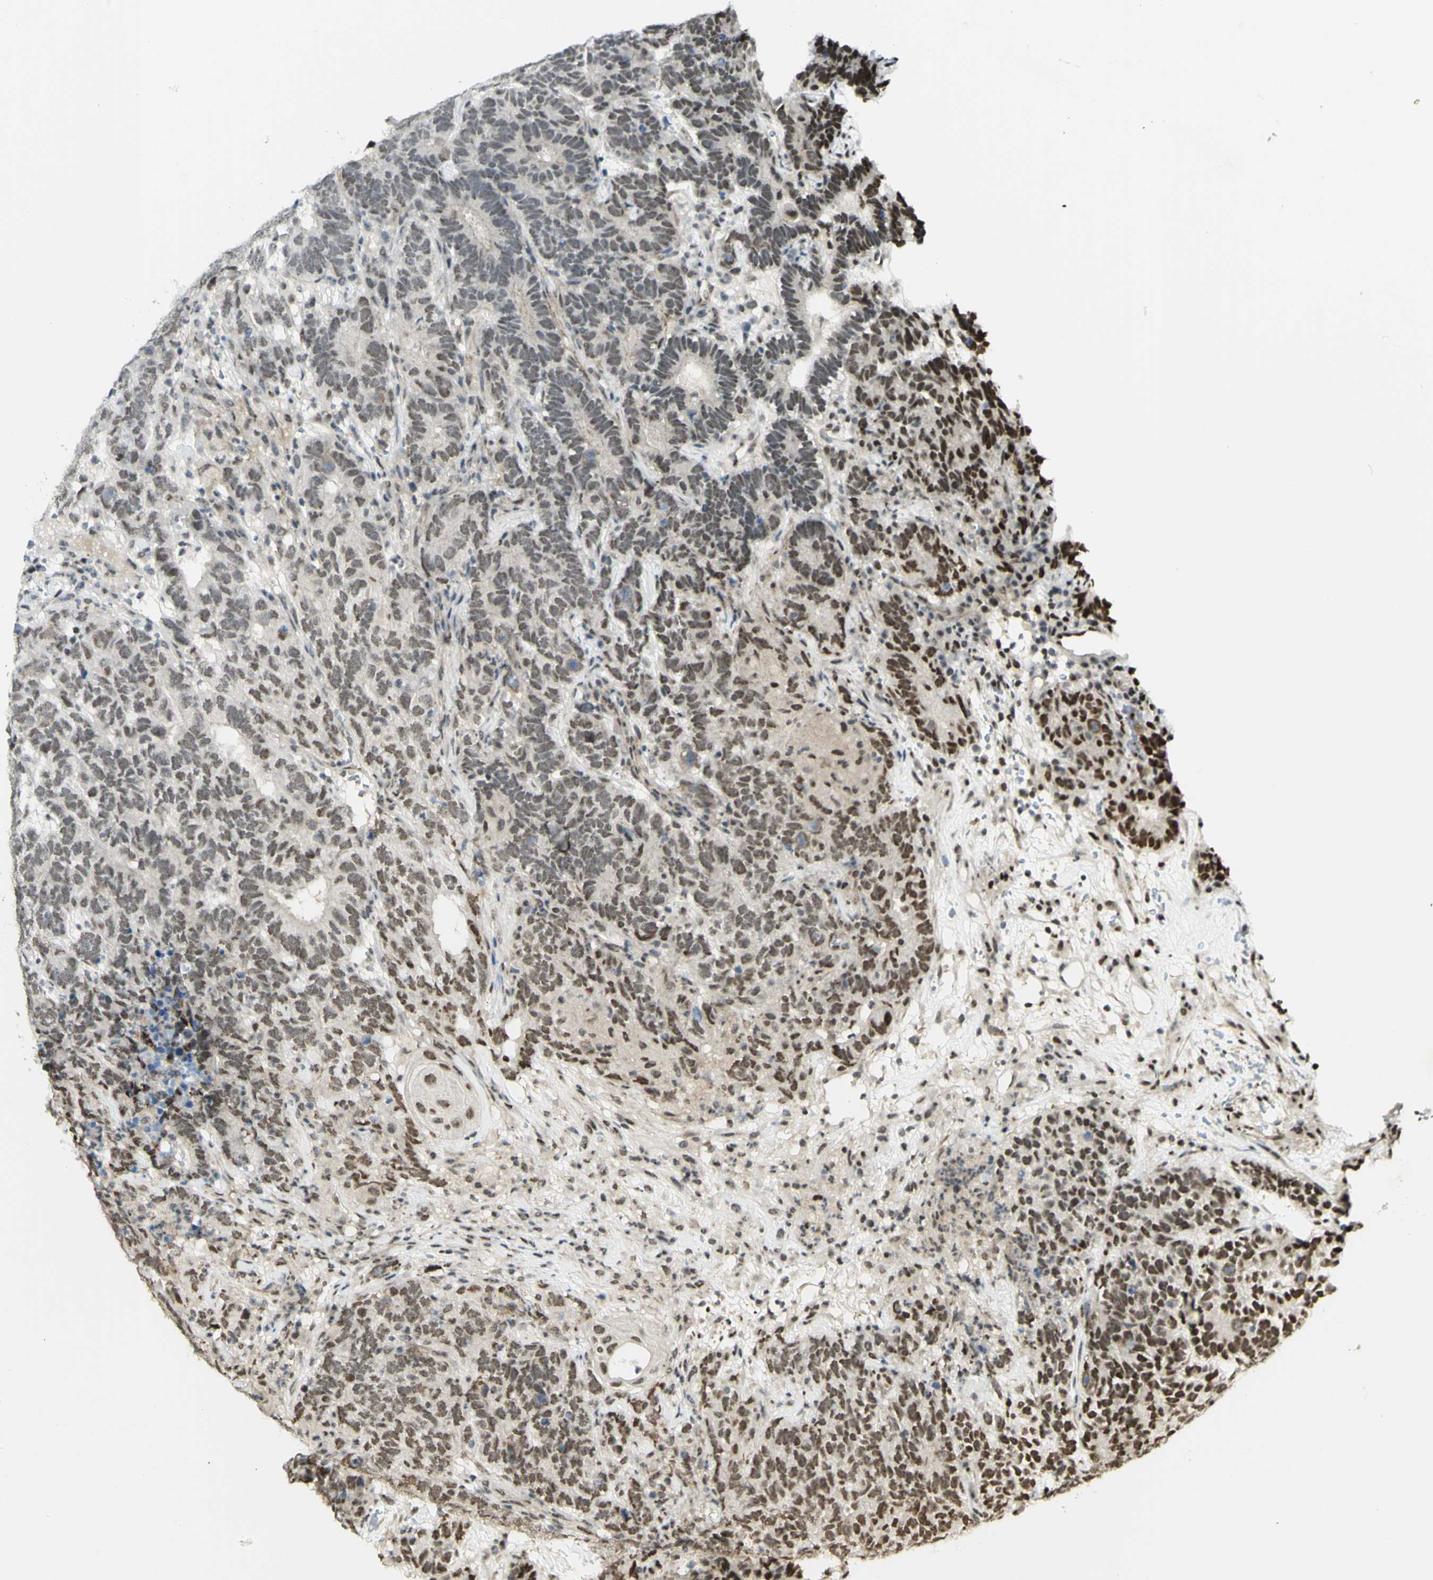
{"staining": {"intensity": "weak", "quantity": ">75%", "location": "nuclear"}, "tissue": "testis cancer", "cell_type": "Tumor cells", "image_type": "cancer", "snomed": [{"axis": "morphology", "description": "Carcinoma, Embryonal, NOS"}, {"axis": "topography", "description": "Testis"}], "caption": "About >75% of tumor cells in human testis embryonal carcinoma demonstrate weak nuclear protein staining as visualized by brown immunohistochemical staining.", "gene": "ZMYM6", "patient": {"sex": "male", "age": 26}}